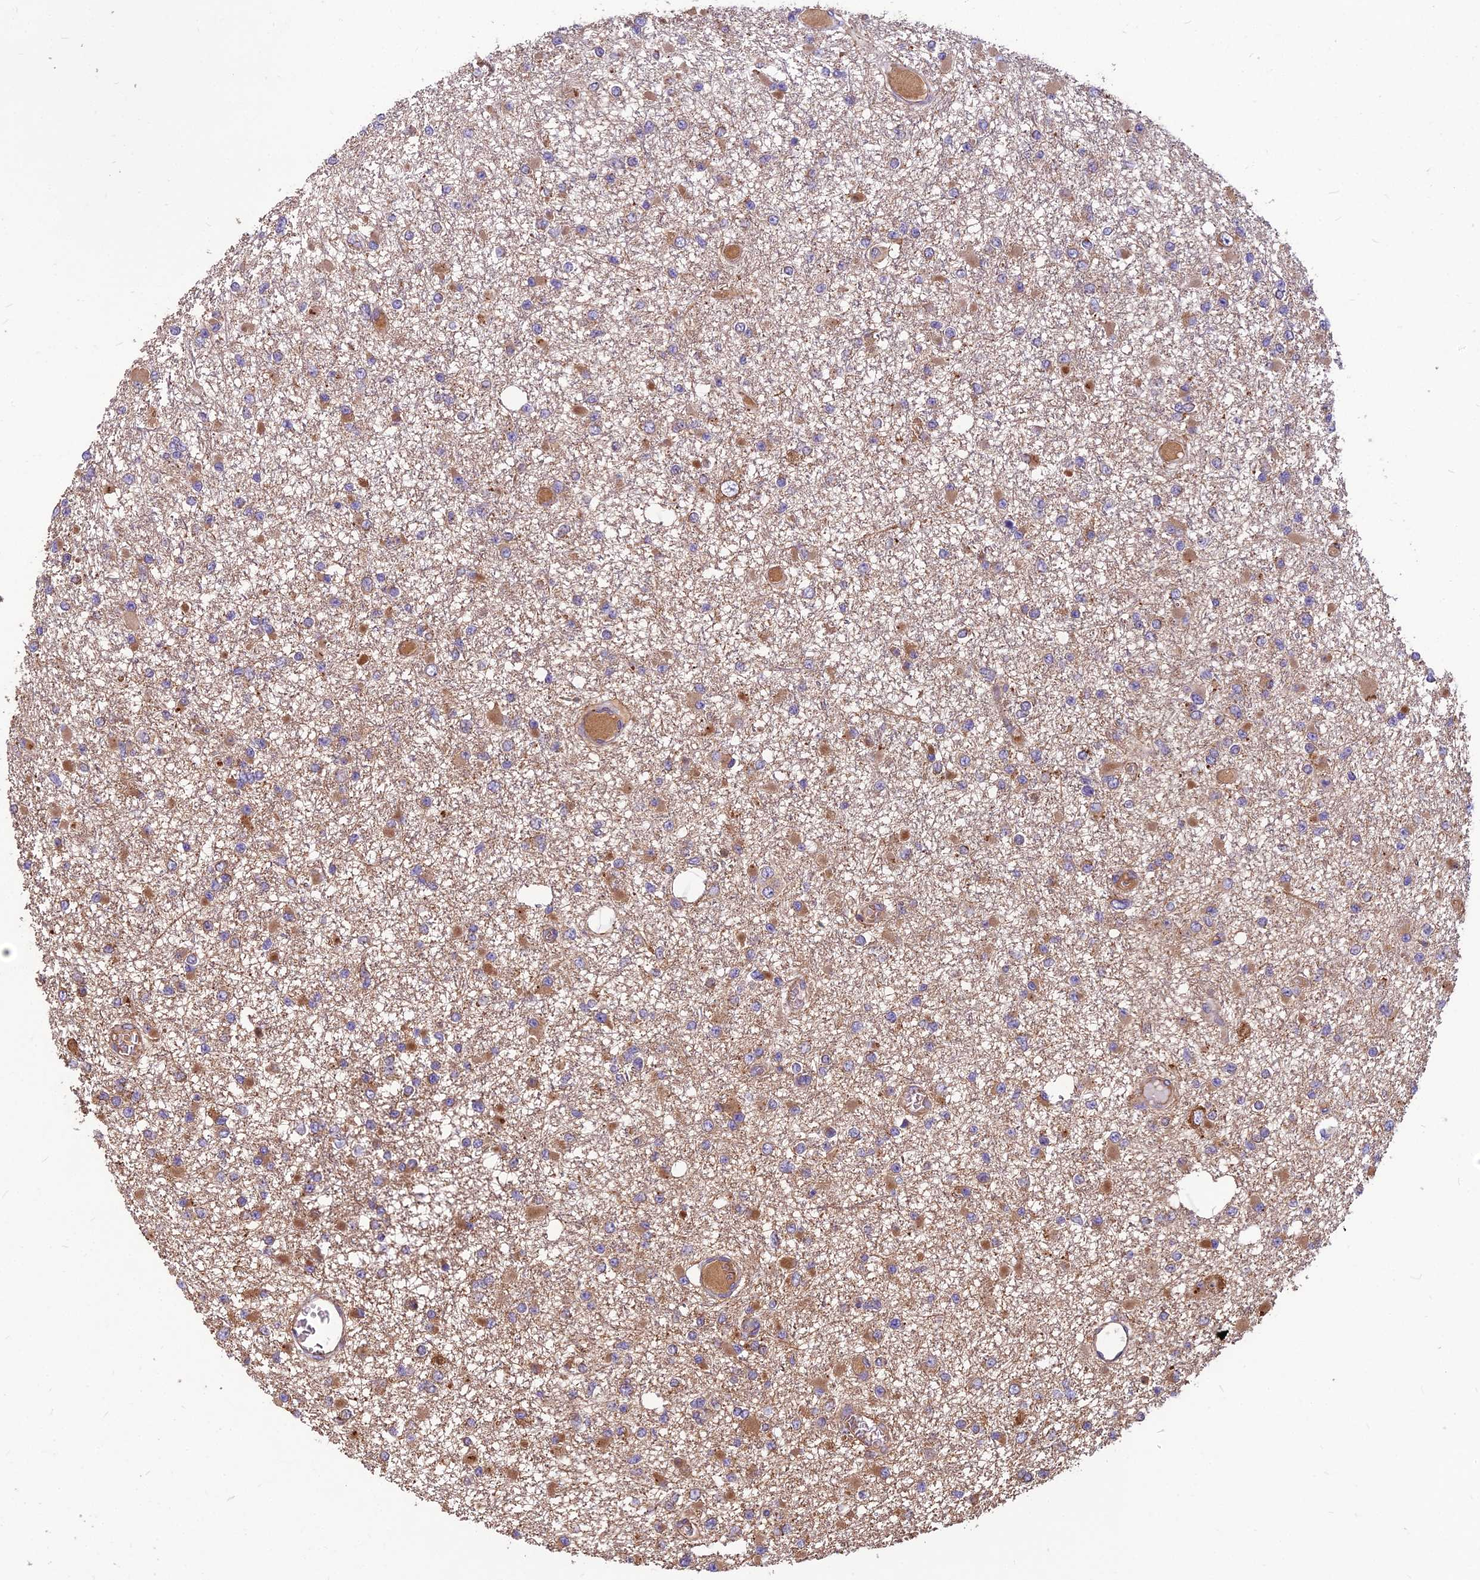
{"staining": {"intensity": "moderate", "quantity": "25%-75%", "location": "cytoplasmic/membranous"}, "tissue": "glioma", "cell_type": "Tumor cells", "image_type": "cancer", "snomed": [{"axis": "morphology", "description": "Glioma, malignant, Low grade"}, {"axis": "topography", "description": "Brain"}], "caption": "Tumor cells show medium levels of moderate cytoplasmic/membranous expression in about 25%-75% of cells in glioma. The staining was performed using DAB, with brown indicating positive protein expression. Nuclei are stained blue with hematoxylin.", "gene": "SPDL1", "patient": {"sex": "female", "age": 22}}